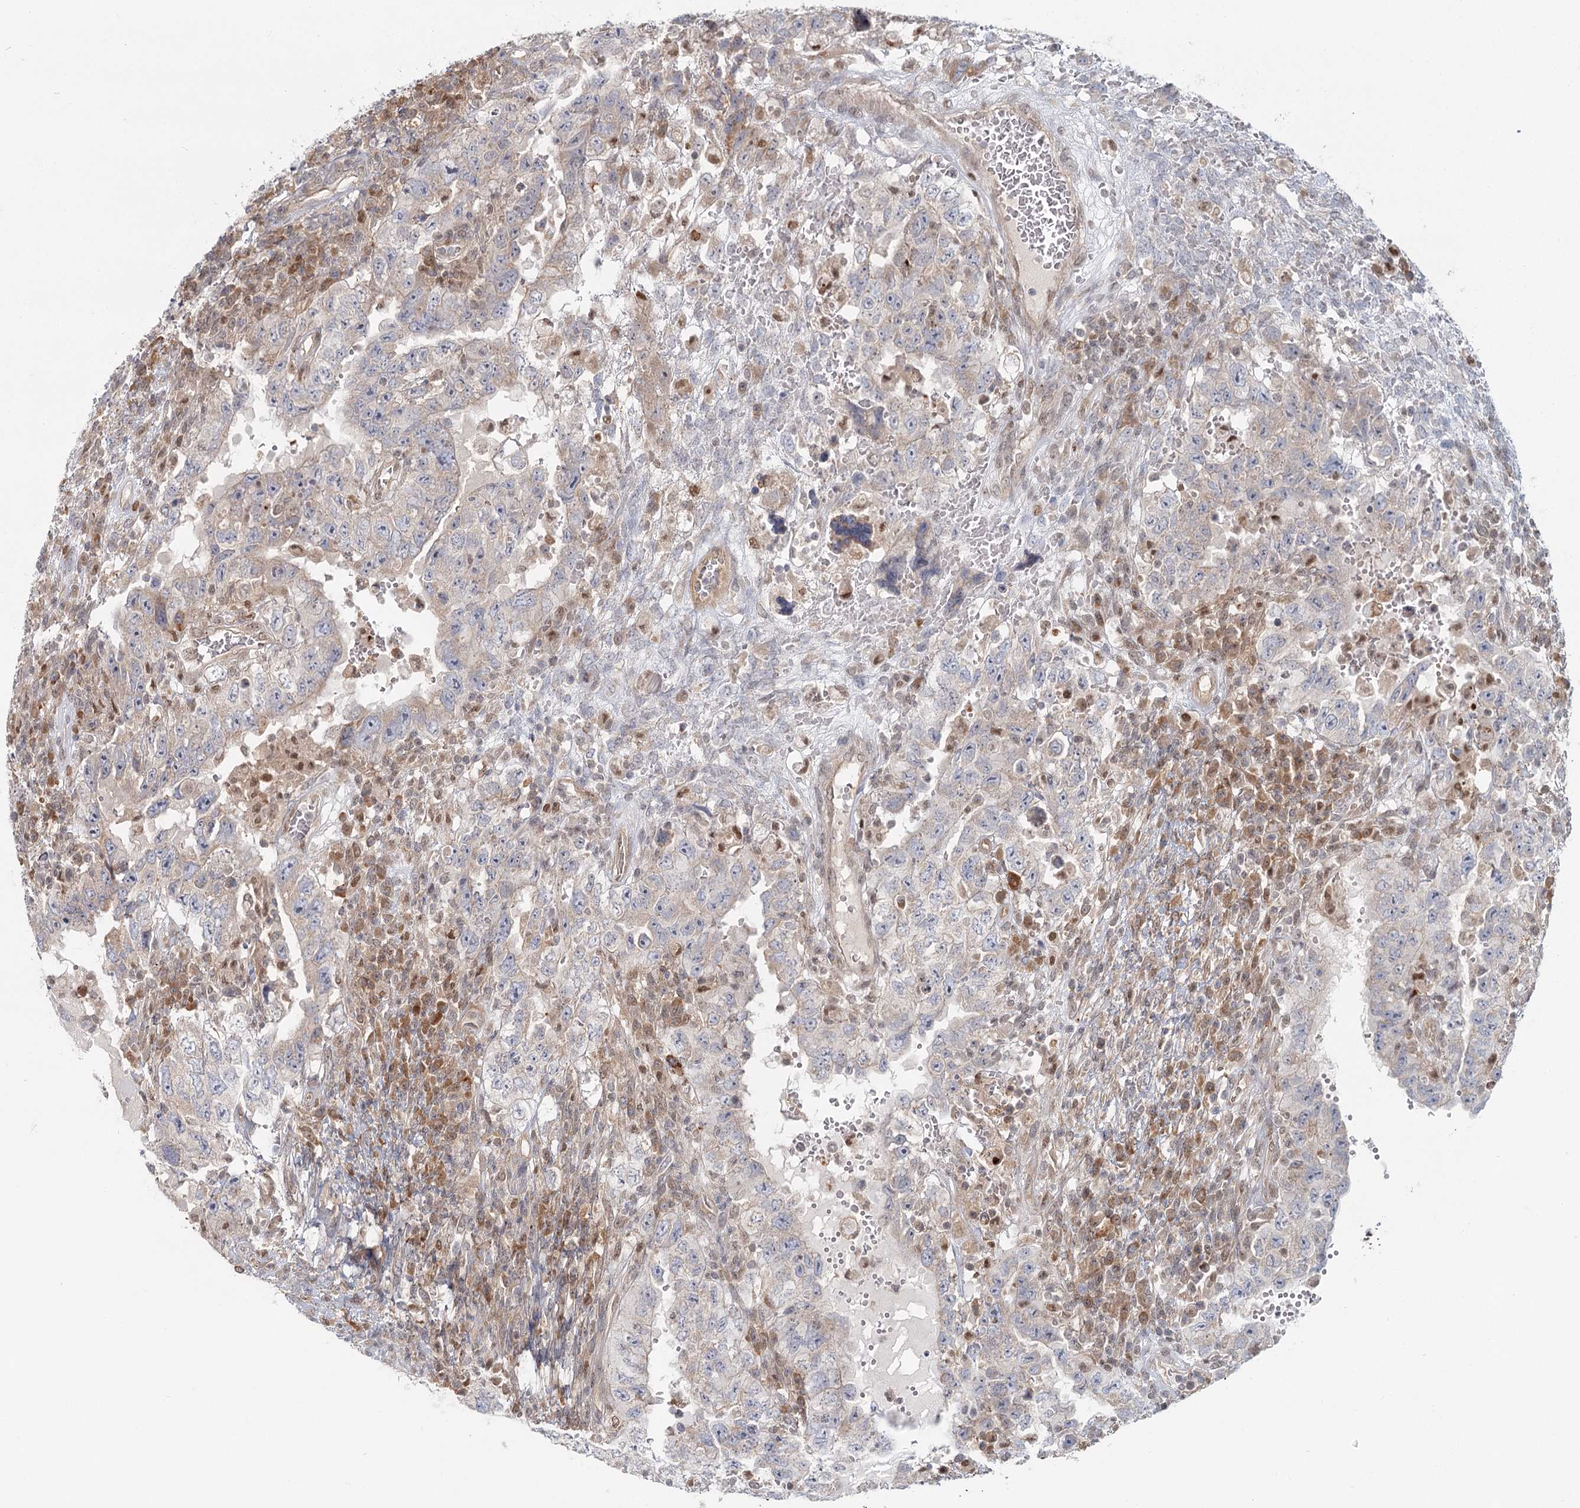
{"staining": {"intensity": "negative", "quantity": "none", "location": "none"}, "tissue": "testis cancer", "cell_type": "Tumor cells", "image_type": "cancer", "snomed": [{"axis": "morphology", "description": "Carcinoma, Embryonal, NOS"}, {"axis": "topography", "description": "Testis"}], "caption": "Protein analysis of embryonal carcinoma (testis) demonstrates no significant staining in tumor cells. Nuclei are stained in blue.", "gene": "THNSL1", "patient": {"sex": "male", "age": 26}}